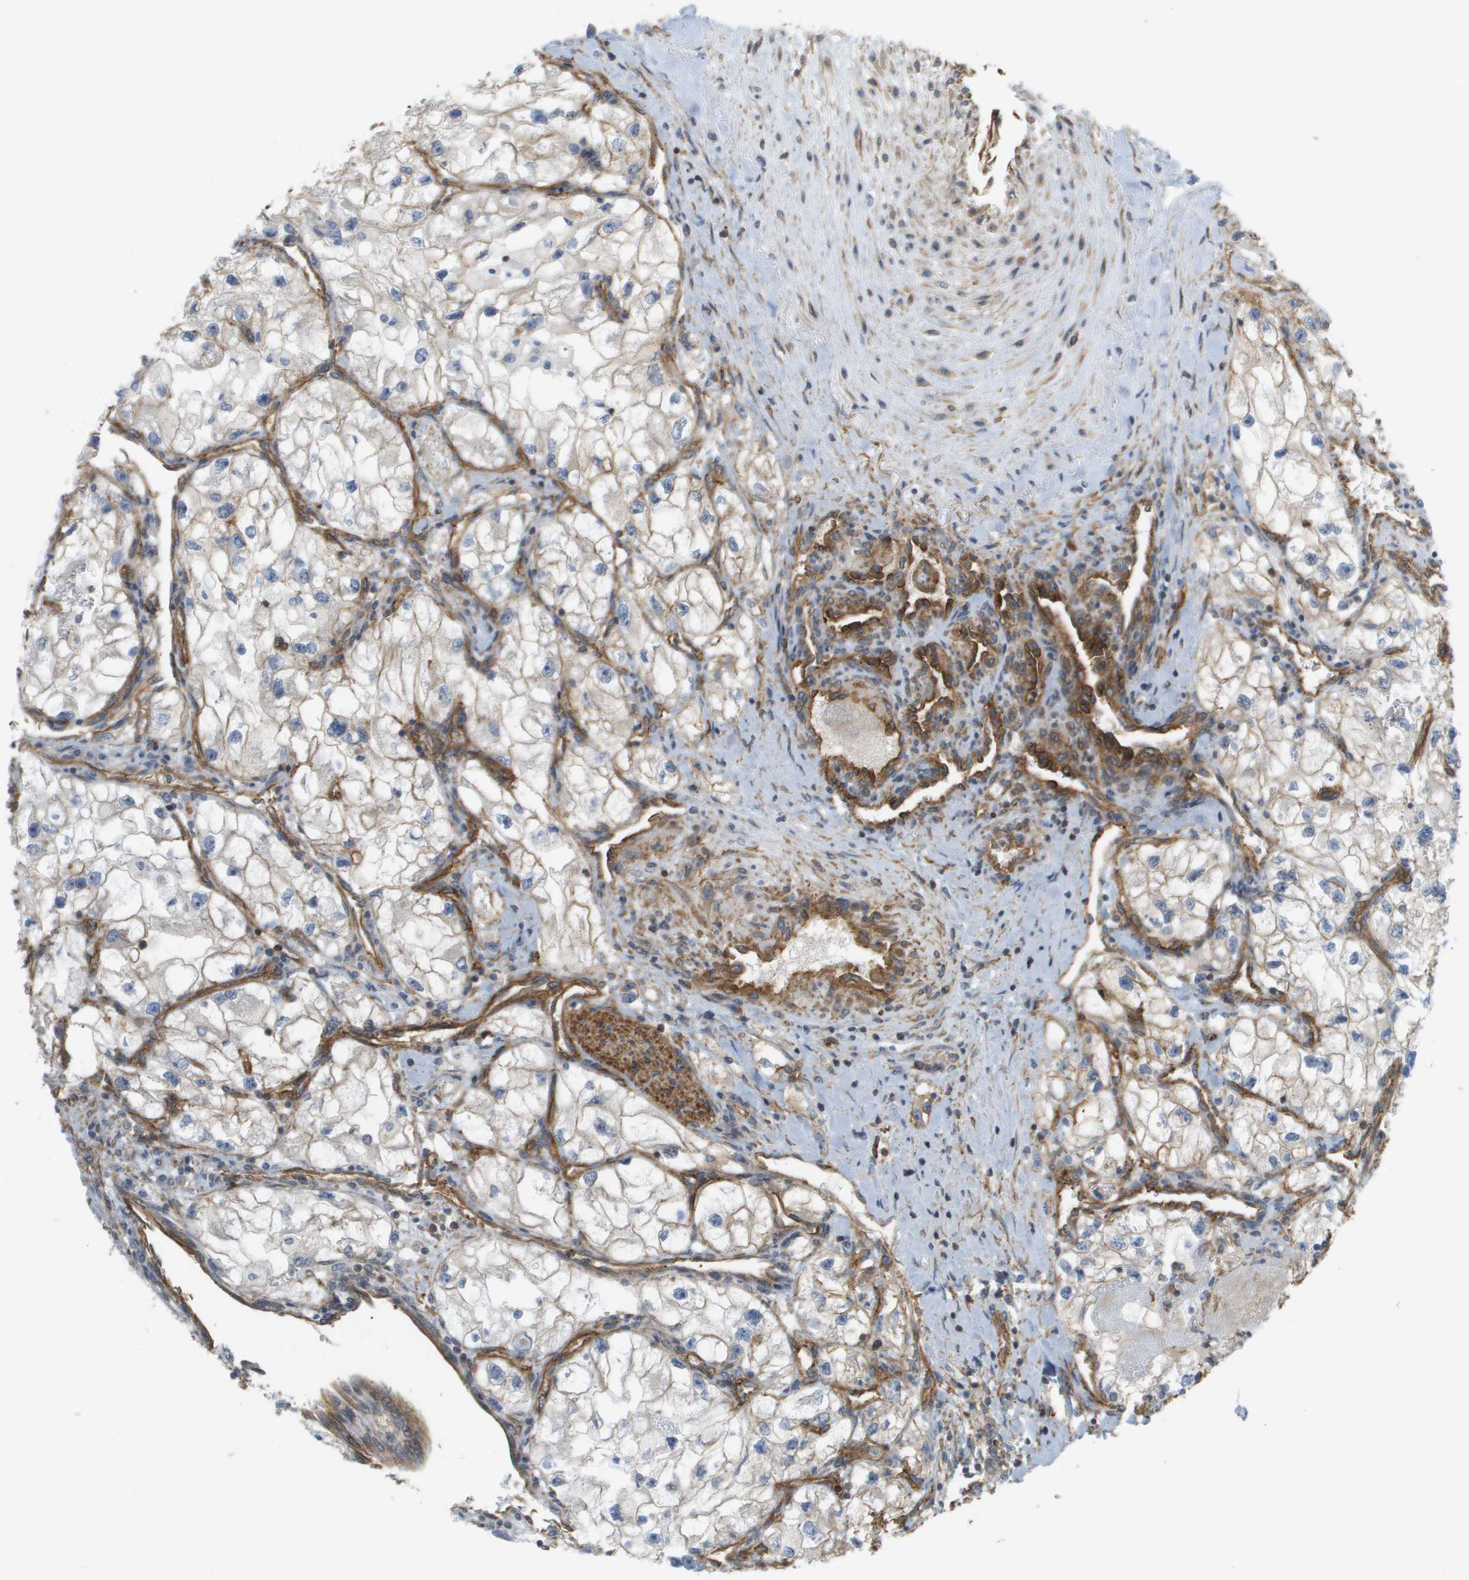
{"staining": {"intensity": "weak", "quantity": "25%-75%", "location": "cytoplasmic/membranous"}, "tissue": "renal cancer", "cell_type": "Tumor cells", "image_type": "cancer", "snomed": [{"axis": "morphology", "description": "Adenocarcinoma, NOS"}, {"axis": "topography", "description": "Kidney"}], "caption": "There is low levels of weak cytoplasmic/membranous staining in tumor cells of renal adenocarcinoma, as demonstrated by immunohistochemical staining (brown color).", "gene": "SGMS2", "patient": {"sex": "female", "age": 70}}